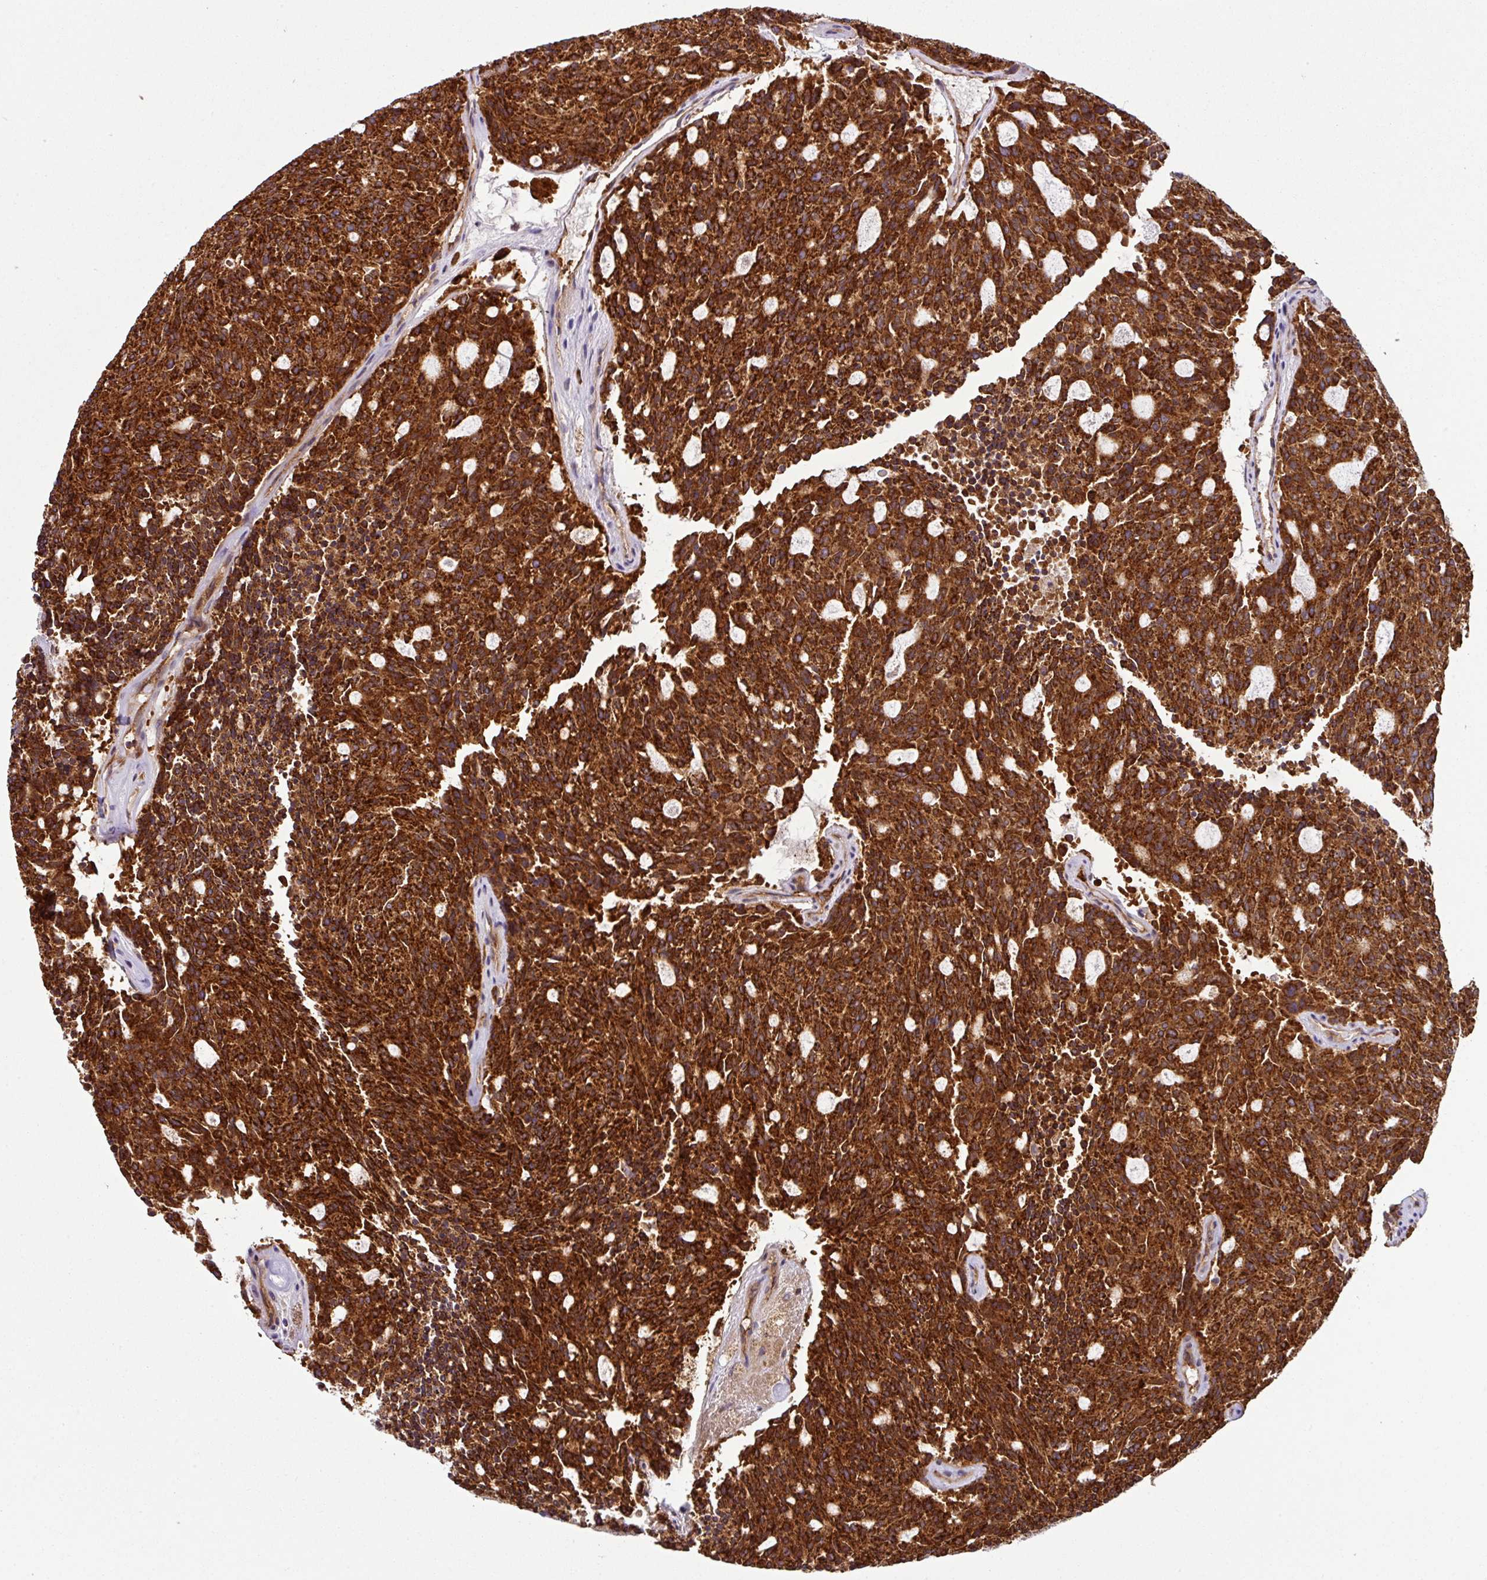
{"staining": {"intensity": "strong", "quantity": ">75%", "location": "cytoplasmic/membranous"}, "tissue": "carcinoid", "cell_type": "Tumor cells", "image_type": "cancer", "snomed": [{"axis": "morphology", "description": "Carcinoid, malignant, NOS"}, {"axis": "topography", "description": "Pancreas"}], "caption": "Tumor cells exhibit high levels of strong cytoplasmic/membranous expression in approximately >75% of cells in human malignant carcinoid.", "gene": "PRELID3B", "patient": {"sex": "female", "age": 54}}